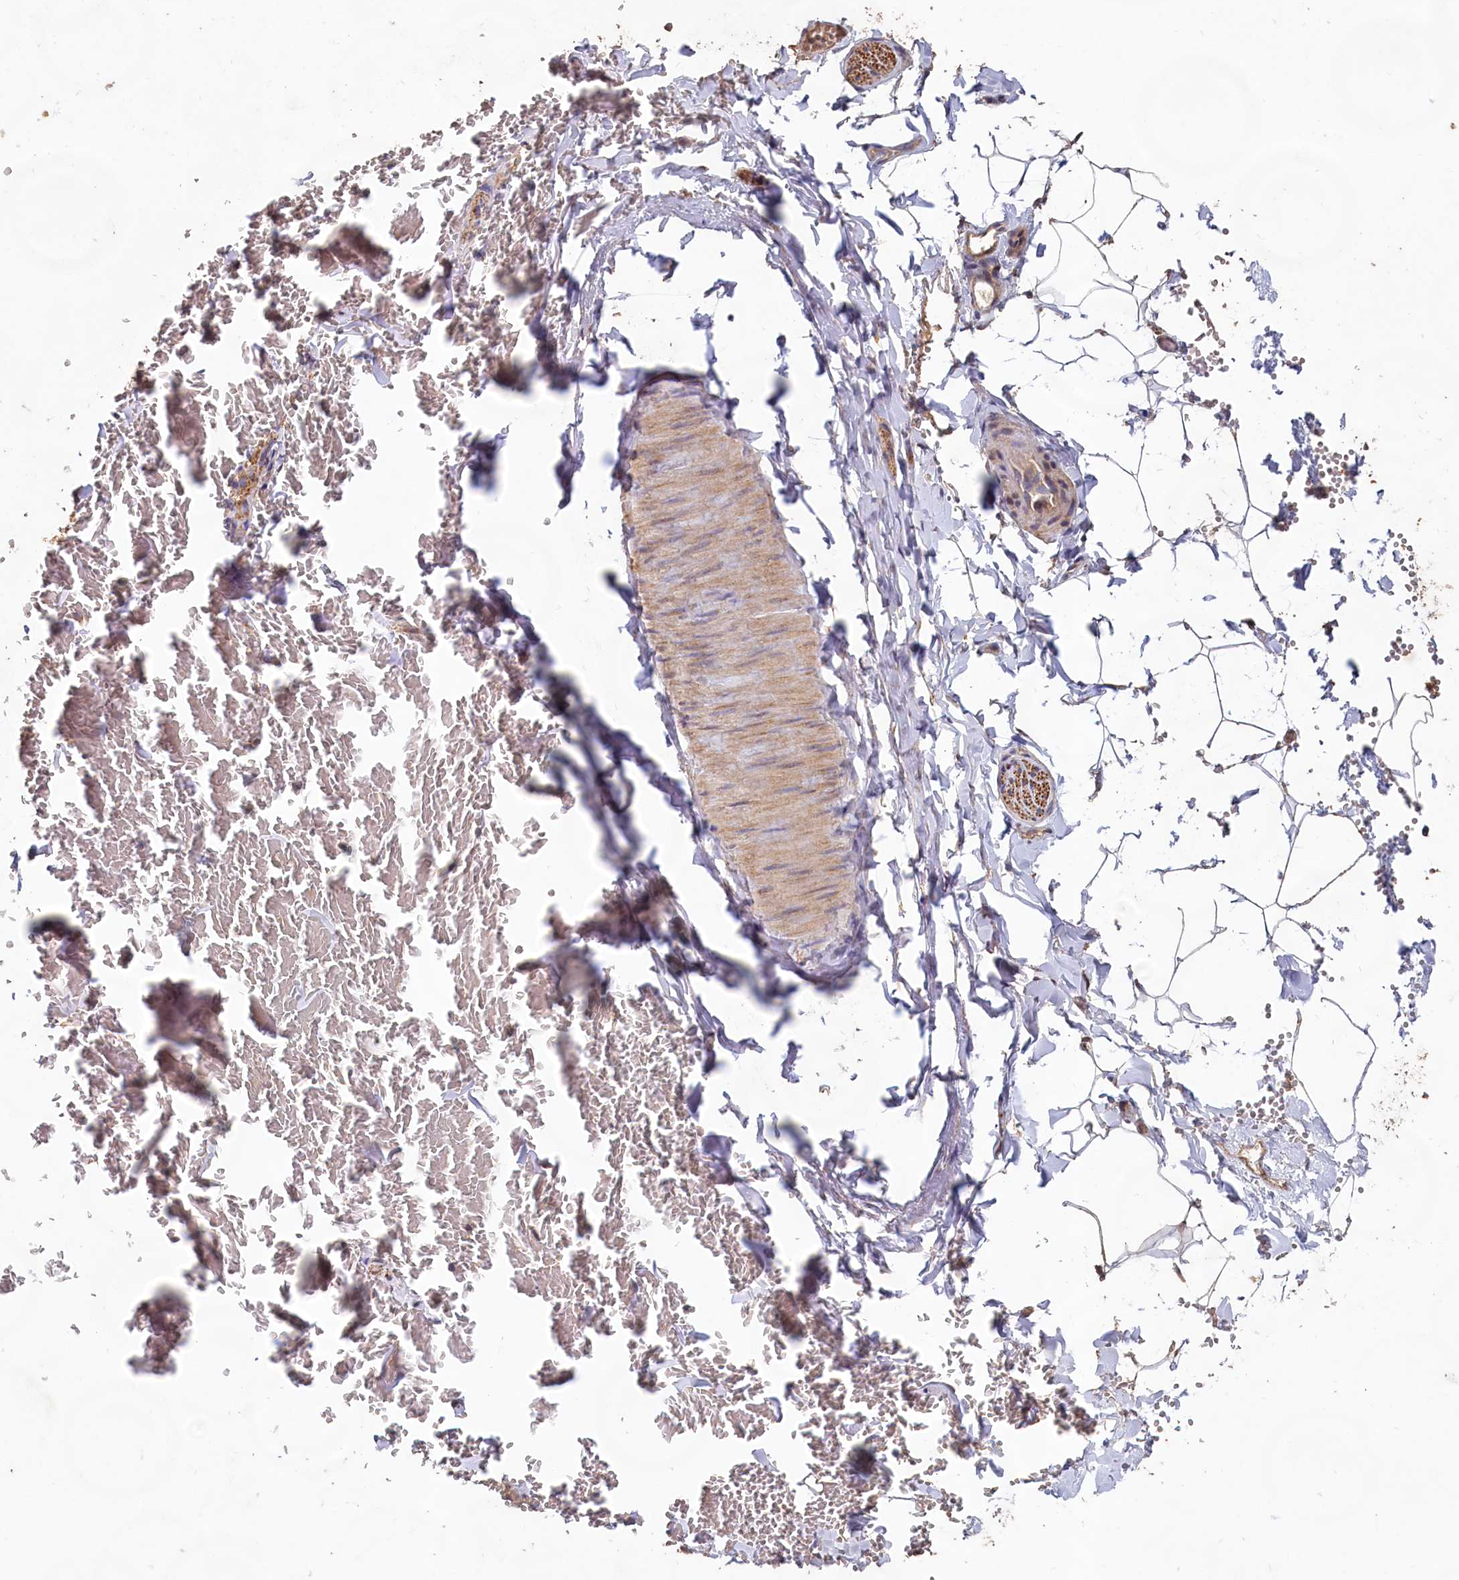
{"staining": {"intensity": "moderate", "quantity": "25%-75%", "location": "cytoplasmic/membranous"}, "tissue": "adipose tissue", "cell_type": "Adipocytes", "image_type": "normal", "snomed": [{"axis": "morphology", "description": "Normal tissue, NOS"}, {"axis": "topography", "description": "Gallbladder"}, {"axis": "topography", "description": "Peripheral nerve tissue"}], "caption": "The micrograph shows a brown stain indicating the presence of a protein in the cytoplasmic/membranous of adipocytes in adipose tissue.", "gene": "FUNDC1", "patient": {"sex": "male", "age": 38}}